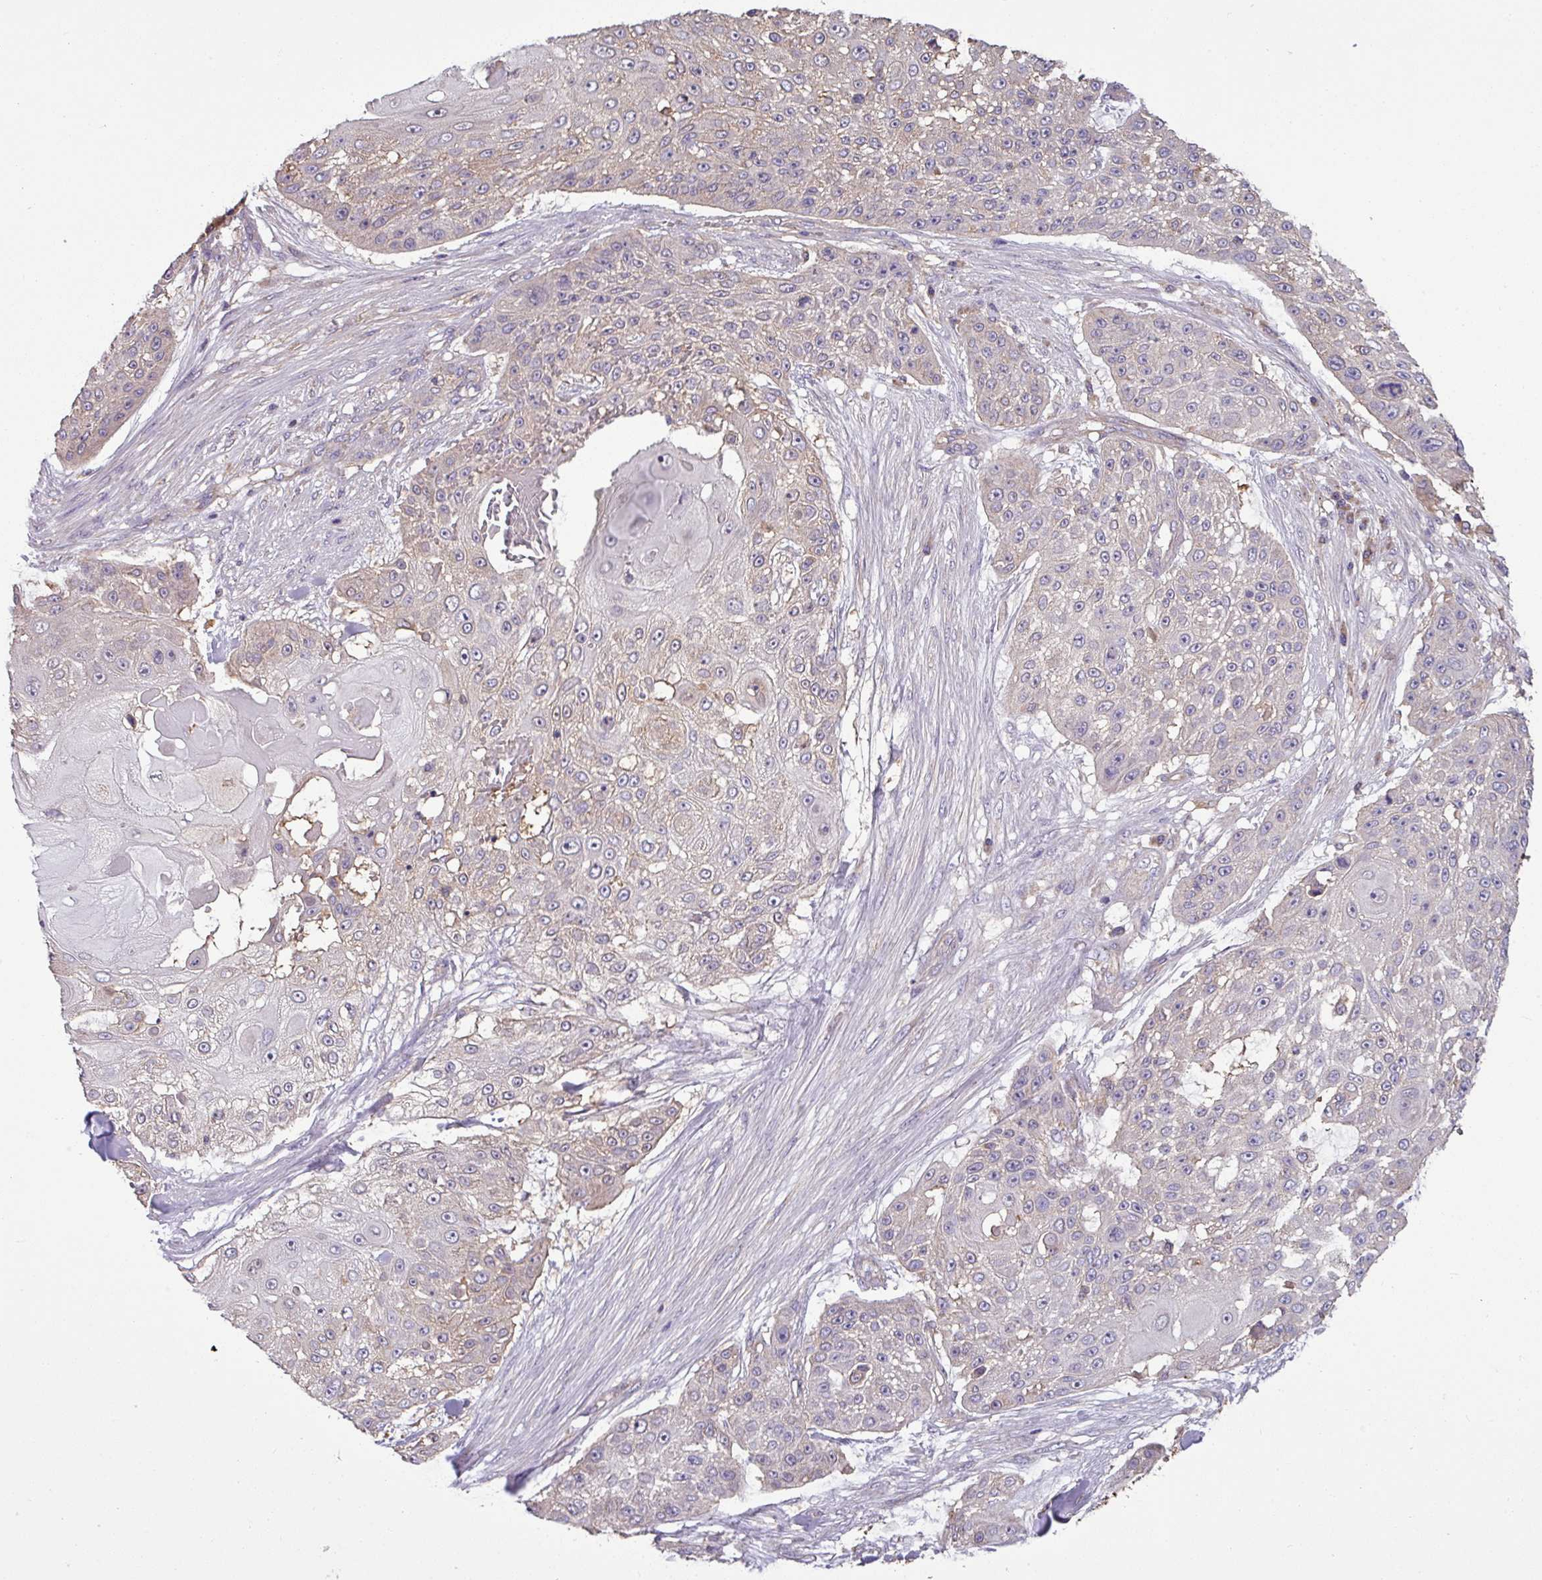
{"staining": {"intensity": "weak", "quantity": "25%-75%", "location": "cytoplasmic/membranous"}, "tissue": "skin cancer", "cell_type": "Tumor cells", "image_type": "cancer", "snomed": [{"axis": "morphology", "description": "Squamous cell carcinoma, NOS"}, {"axis": "topography", "description": "Skin"}], "caption": "Protein analysis of squamous cell carcinoma (skin) tissue reveals weak cytoplasmic/membranous expression in approximately 25%-75% of tumor cells. (Brightfield microscopy of DAB IHC at high magnification).", "gene": "SLC23A2", "patient": {"sex": "female", "age": 86}}